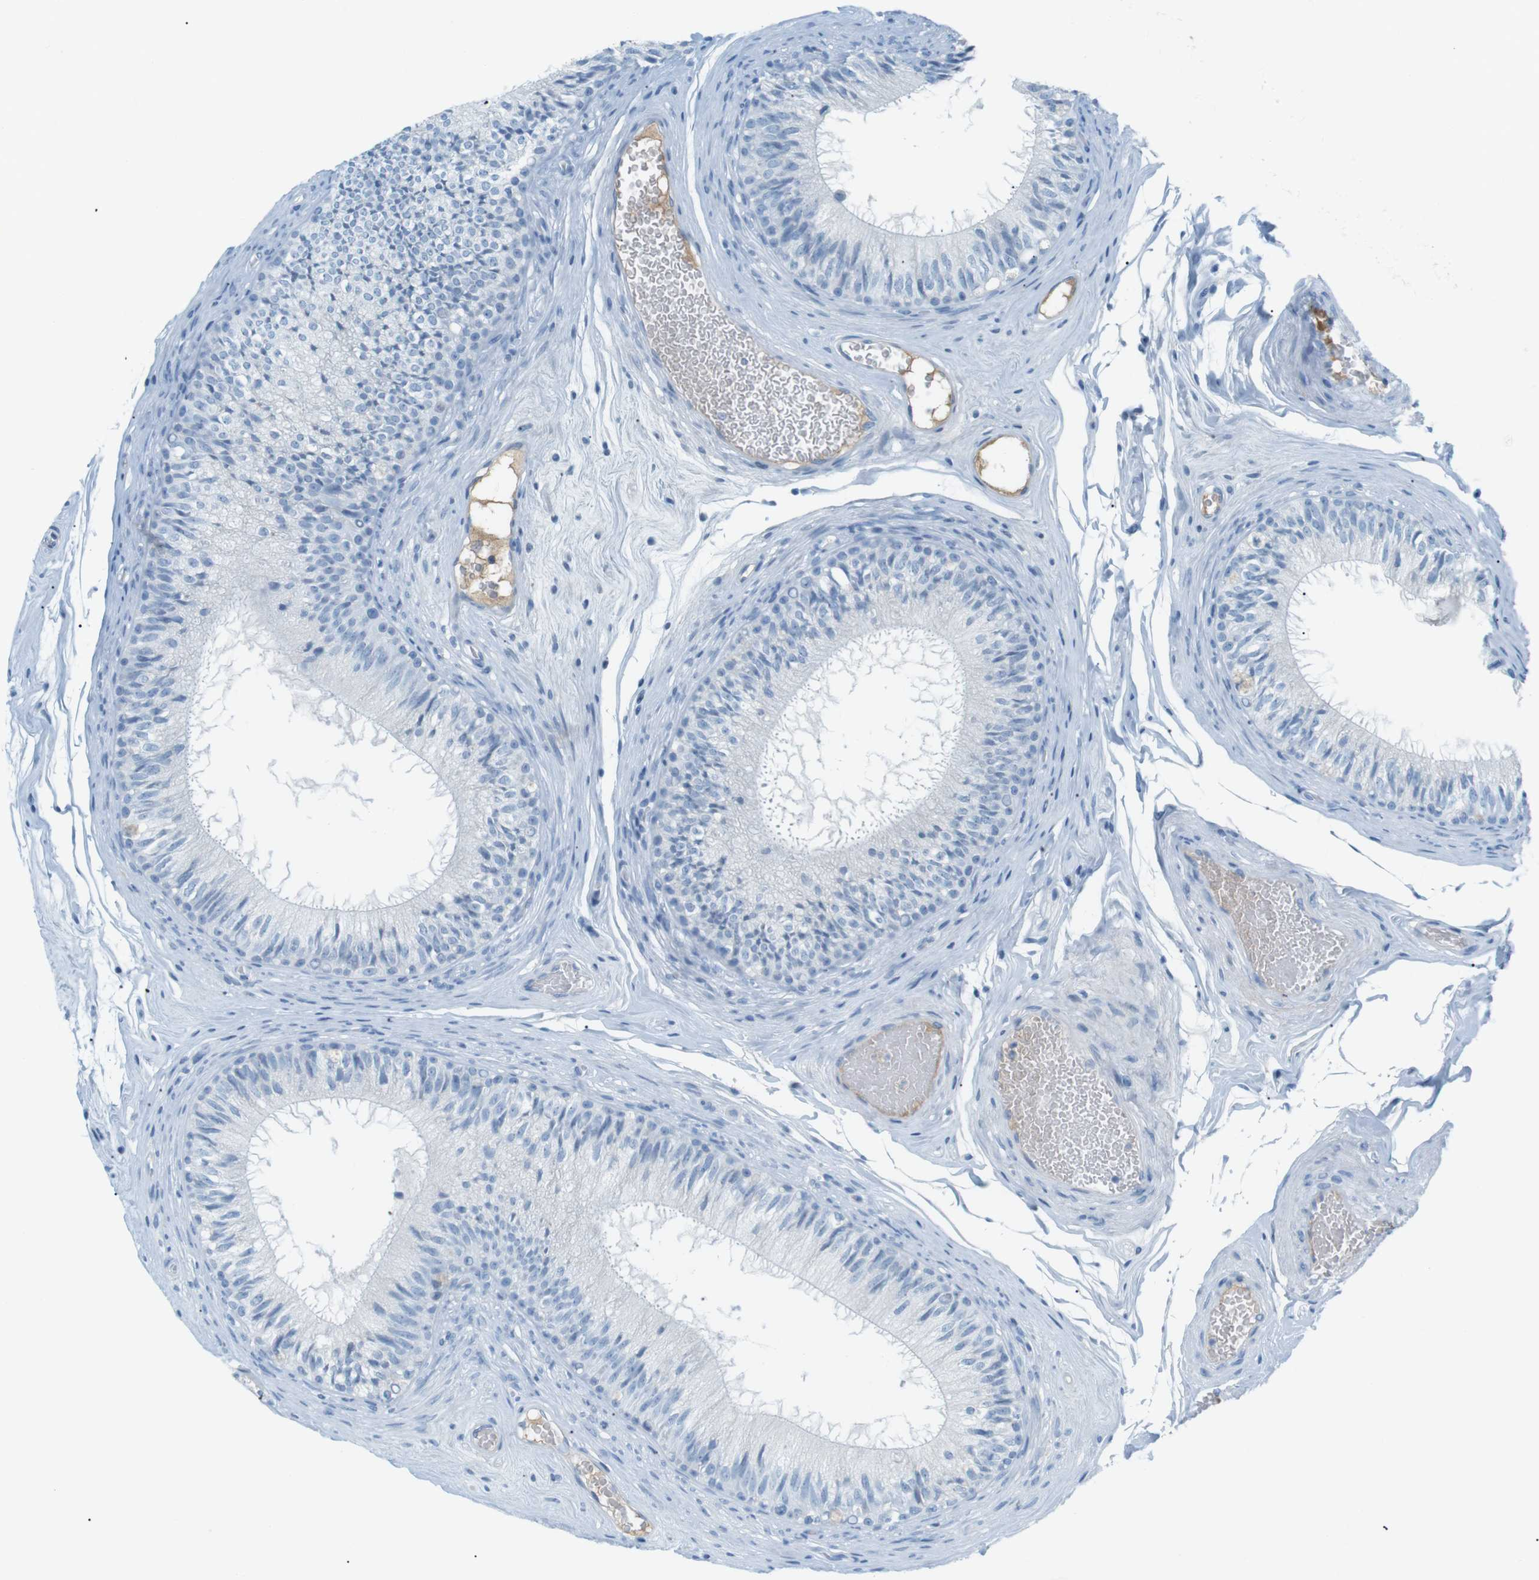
{"staining": {"intensity": "negative", "quantity": "none", "location": "none"}, "tissue": "epididymis", "cell_type": "Glandular cells", "image_type": "normal", "snomed": [{"axis": "morphology", "description": "Normal tissue, NOS"}, {"axis": "topography", "description": "Testis"}, {"axis": "topography", "description": "Epididymis"}], "caption": "Normal epididymis was stained to show a protein in brown. There is no significant expression in glandular cells. Brightfield microscopy of immunohistochemistry (IHC) stained with DAB (3,3'-diaminobenzidine) (brown) and hematoxylin (blue), captured at high magnification.", "gene": "AZGP1", "patient": {"sex": "male", "age": 36}}